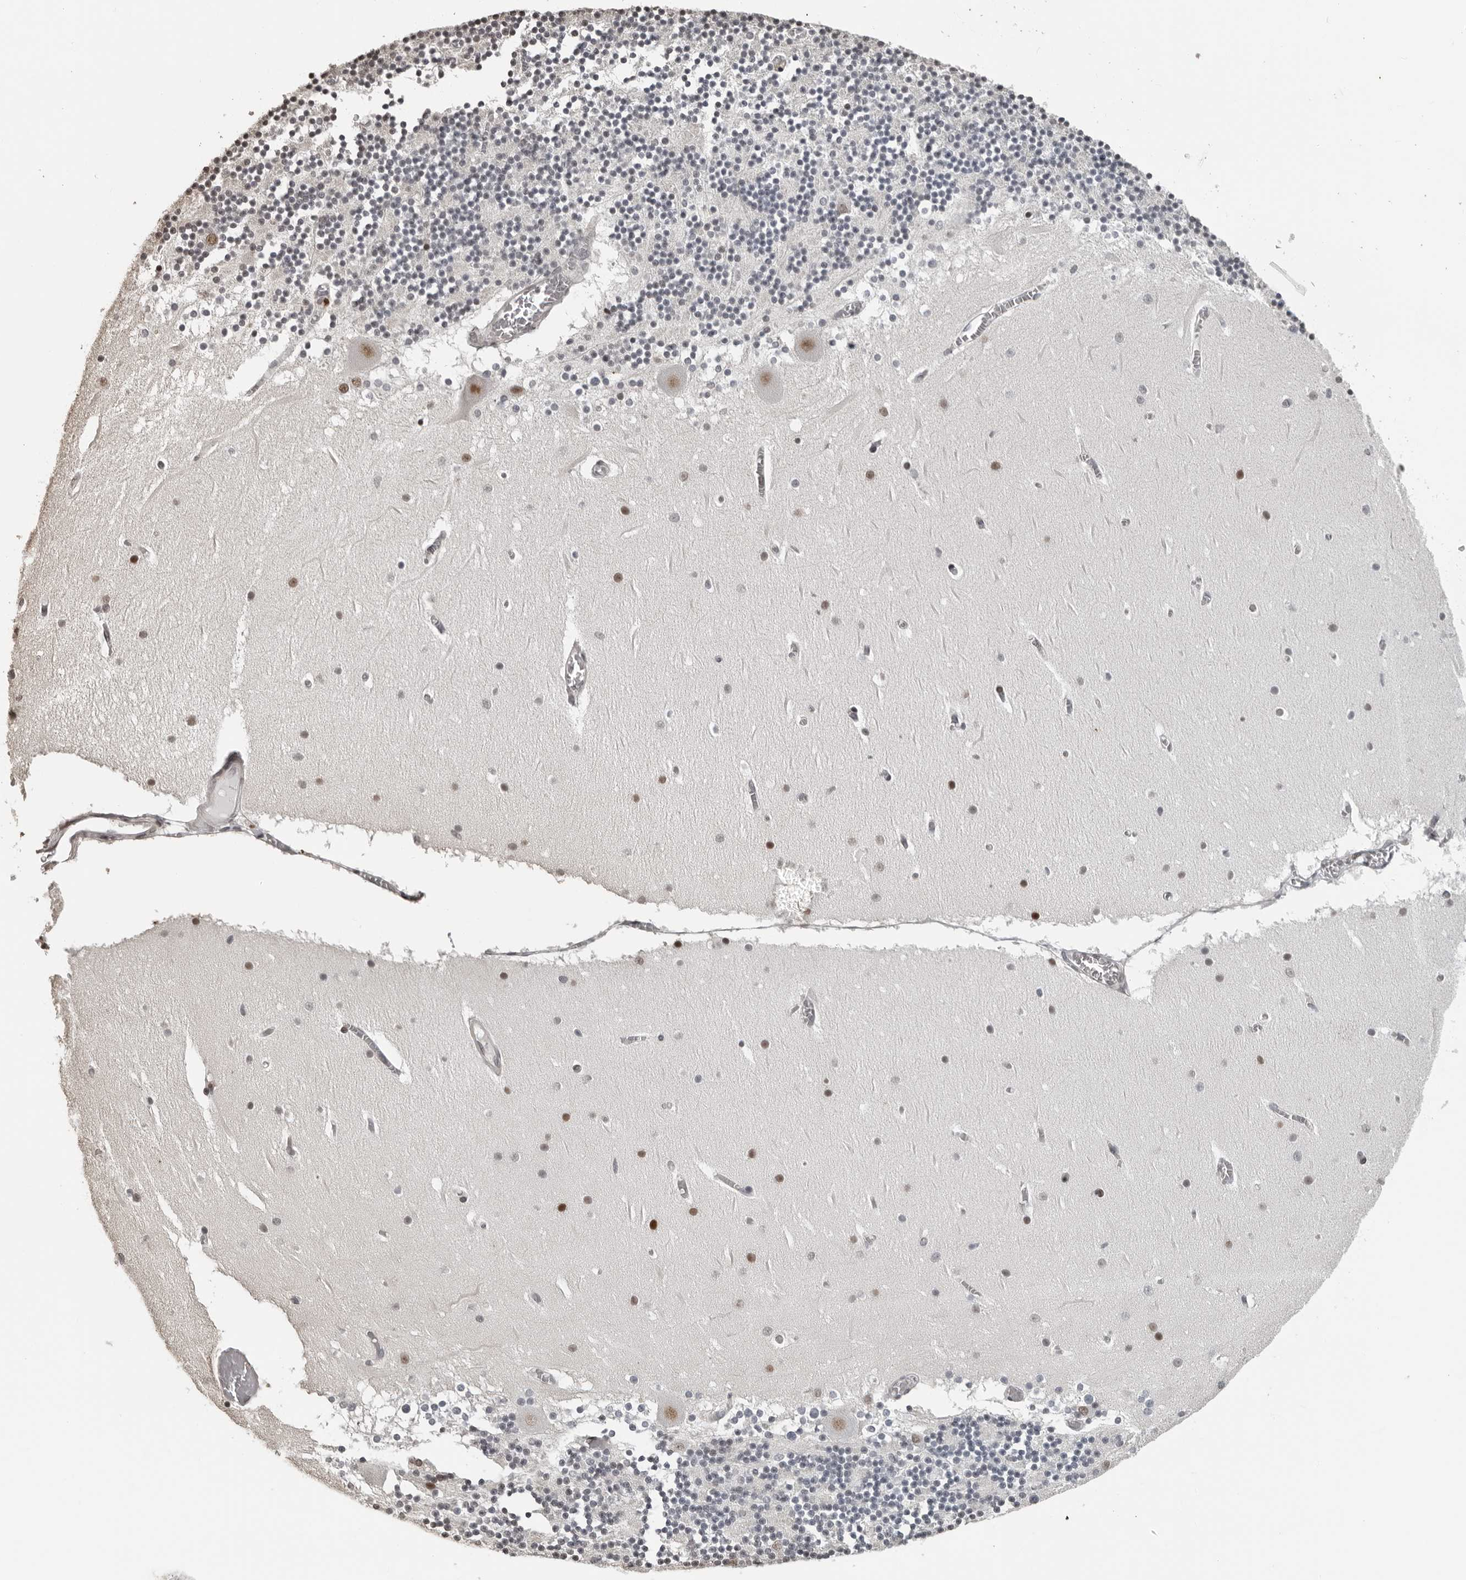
{"staining": {"intensity": "moderate", "quantity": "<25%", "location": "nuclear"}, "tissue": "cerebellum", "cell_type": "Cells in granular layer", "image_type": "normal", "snomed": [{"axis": "morphology", "description": "Normal tissue, NOS"}, {"axis": "topography", "description": "Cerebellum"}], "caption": "Cells in granular layer demonstrate moderate nuclear expression in approximately <25% of cells in benign cerebellum.", "gene": "ORC1", "patient": {"sex": "female", "age": 28}}